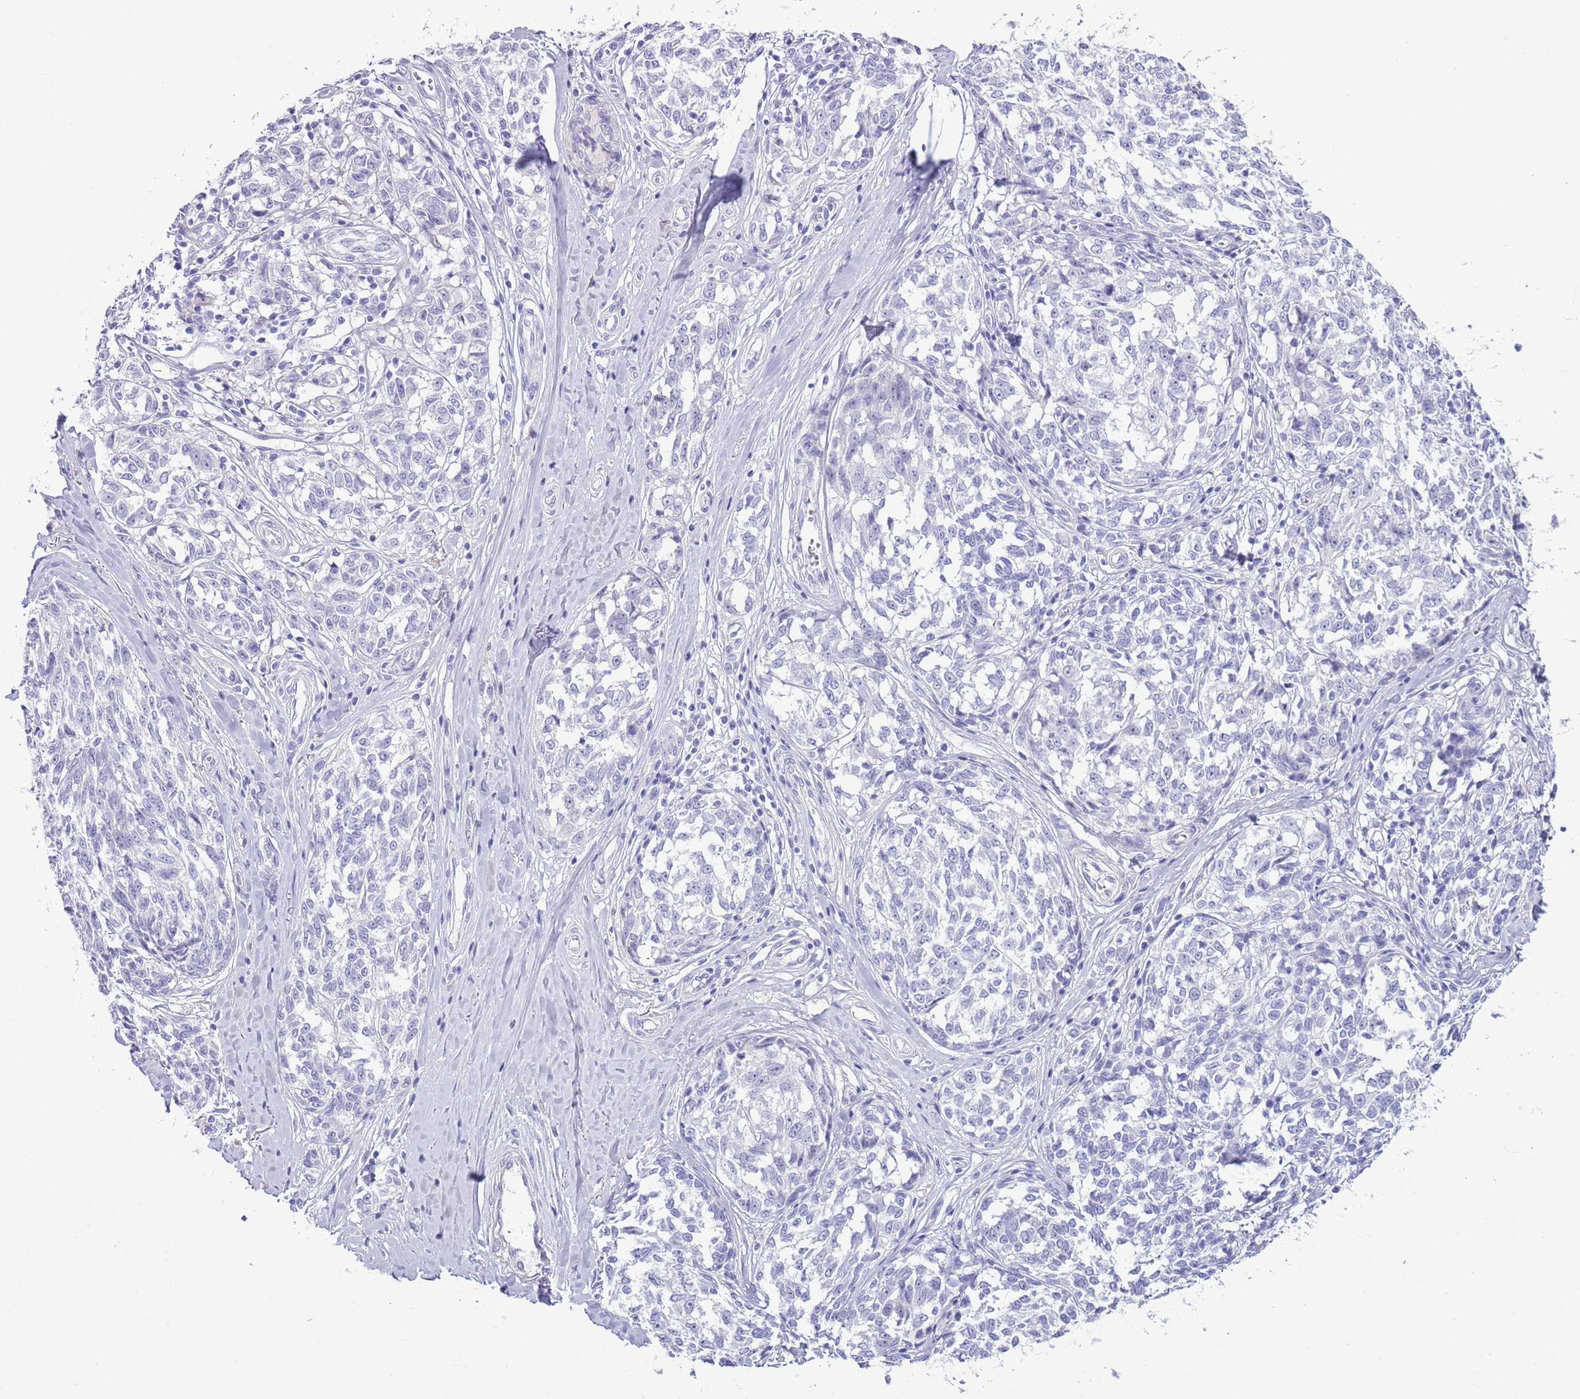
{"staining": {"intensity": "negative", "quantity": "none", "location": "none"}, "tissue": "melanoma", "cell_type": "Tumor cells", "image_type": "cancer", "snomed": [{"axis": "morphology", "description": "Normal tissue, NOS"}, {"axis": "morphology", "description": "Malignant melanoma, NOS"}, {"axis": "topography", "description": "Skin"}], "caption": "Image shows no significant protein staining in tumor cells of melanoma.", "gene": "ABHD17C", "patient": {"sex": "female", "age": 64}}